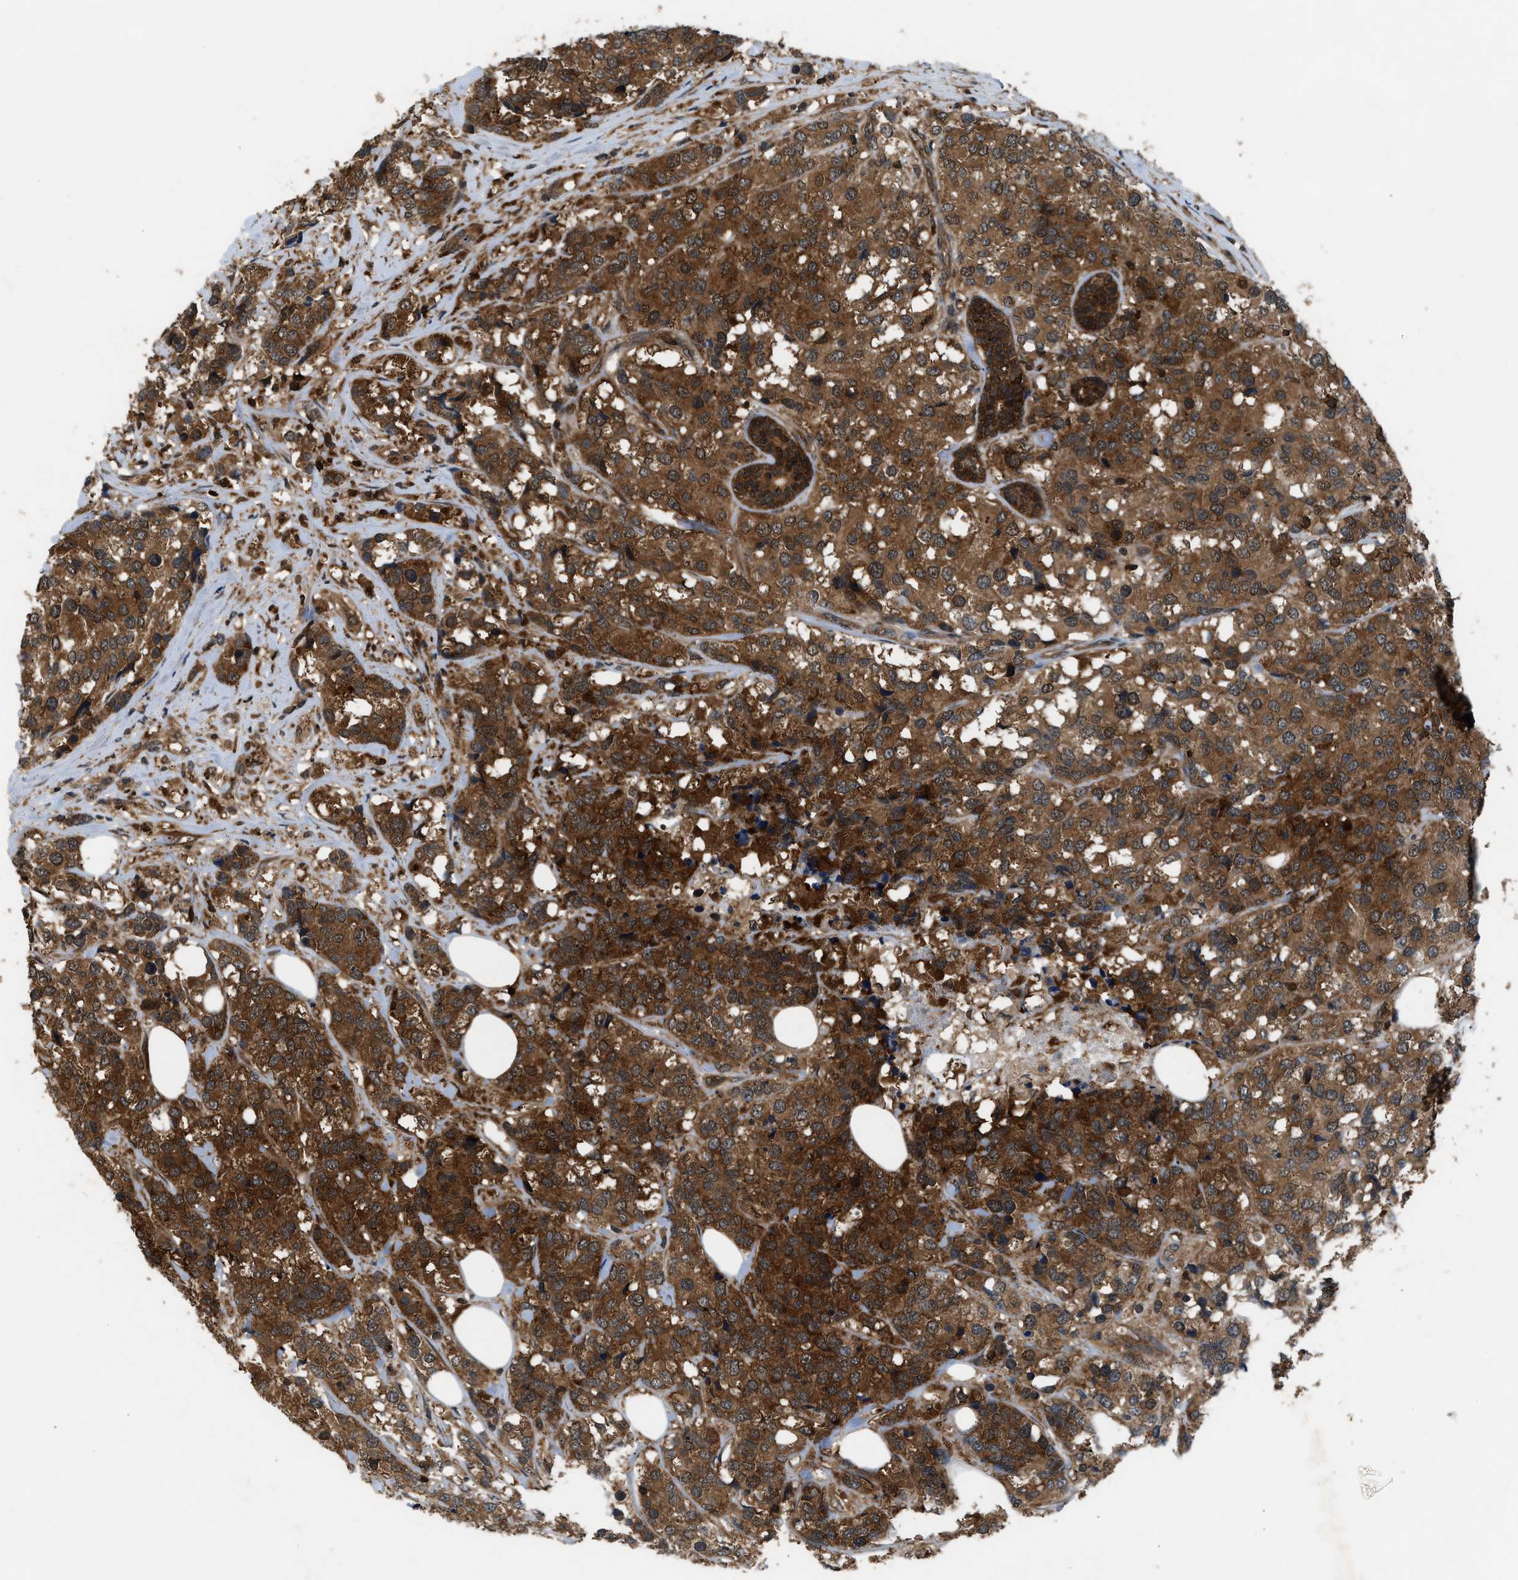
{"staining": {"intensity": "strong", "quantity": ">75%", "location": "cytoplasmic/membranous"}, "tissue": "breast cancer", "cell_type": "Tumor cells", "image_type": "cancer", "snomed": [{"axis": "morphology", "description": "Lobular carcinoma"}, {"axis": "topography", "description": "Breast"}], "caption": "Immunohistochemical staining of breast lobular carcinoma exhibits high levels of strong cytoplasmic/membranous expression in approximately >75% of tumor cells.", "gene": "OXSR1", "patient": {"sex": "female", "age": 59}}